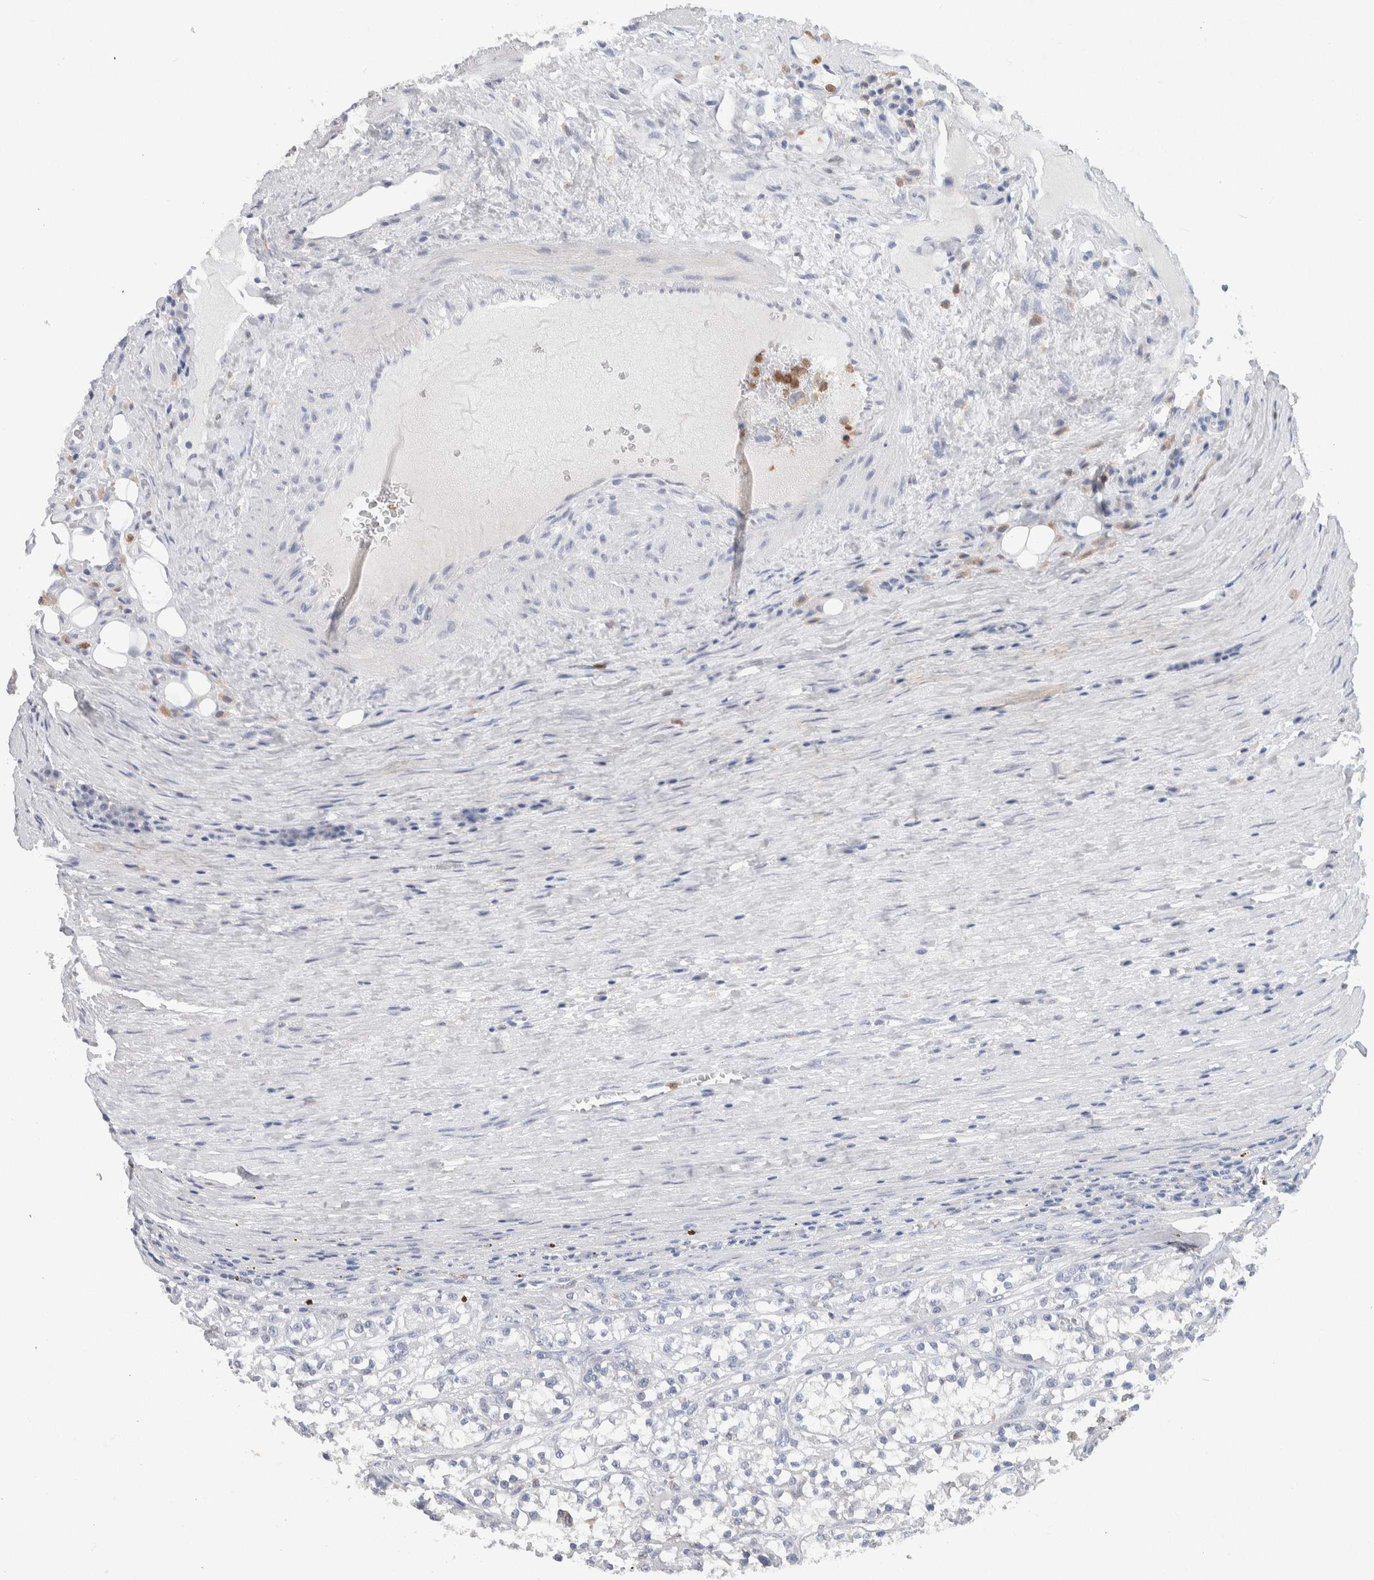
{"staining": {"intensity": "negative", "quantity": "none", "location": "none"}, "tissue": "renal cancer", "cell_type": "Tumor cells", "image_type": "cancer", "snomed": [{"axis": "morphology", "description": "Adenocarcinoma, NOS"}, {"axis": "topography", "description": "Kidney"}], "caption": "Tumor cells show no significant staining in renal cancer. The staining is performed using DAB brown chromogen with nuclei counter-stained in using hematoxylin.", "gene": "NCF2", "patient": {"sex": "female", "age": 52}}